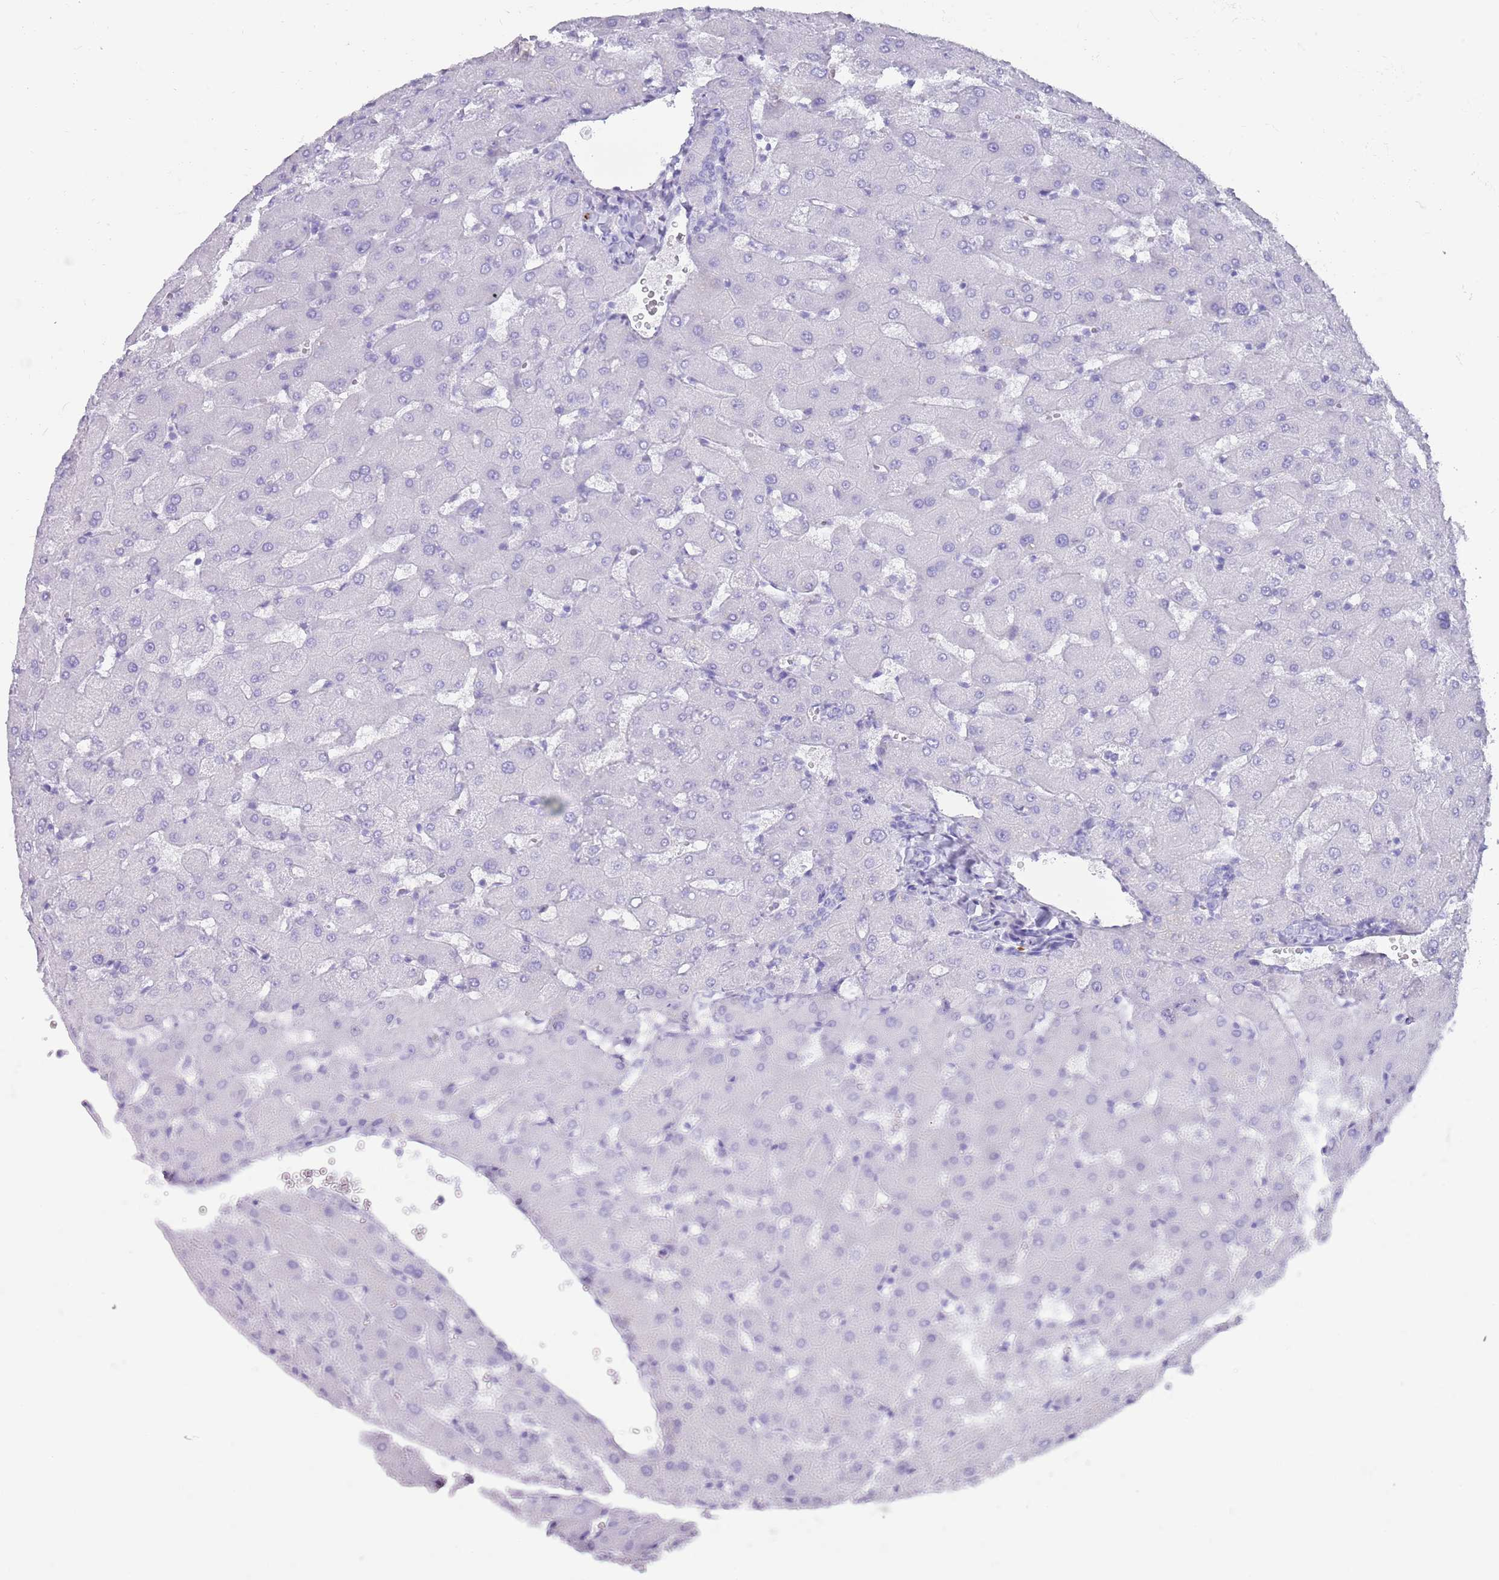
{"staining": {"intensity": "negative", "quantity": "none", "location": "none"}, "tissue": "liver", "cell_type": "Cholangiocytes", "image_type": "normal", "snomed": [{"axis": "morphology", "description": "Normal tissue, NOS"}, {"axis": "topography", "description": "Liver"}], "caption": "Liver was stained to show a protein in brown. There is no significant expression in cholangiocytes. The staining is performed using DAB (3,3'-diaminobenzidine) brown chromogen with nuclei counter-stained in using hematoxylin.", "gene": "MYADML2", "patient": {"sex": "female", "age": 63}}